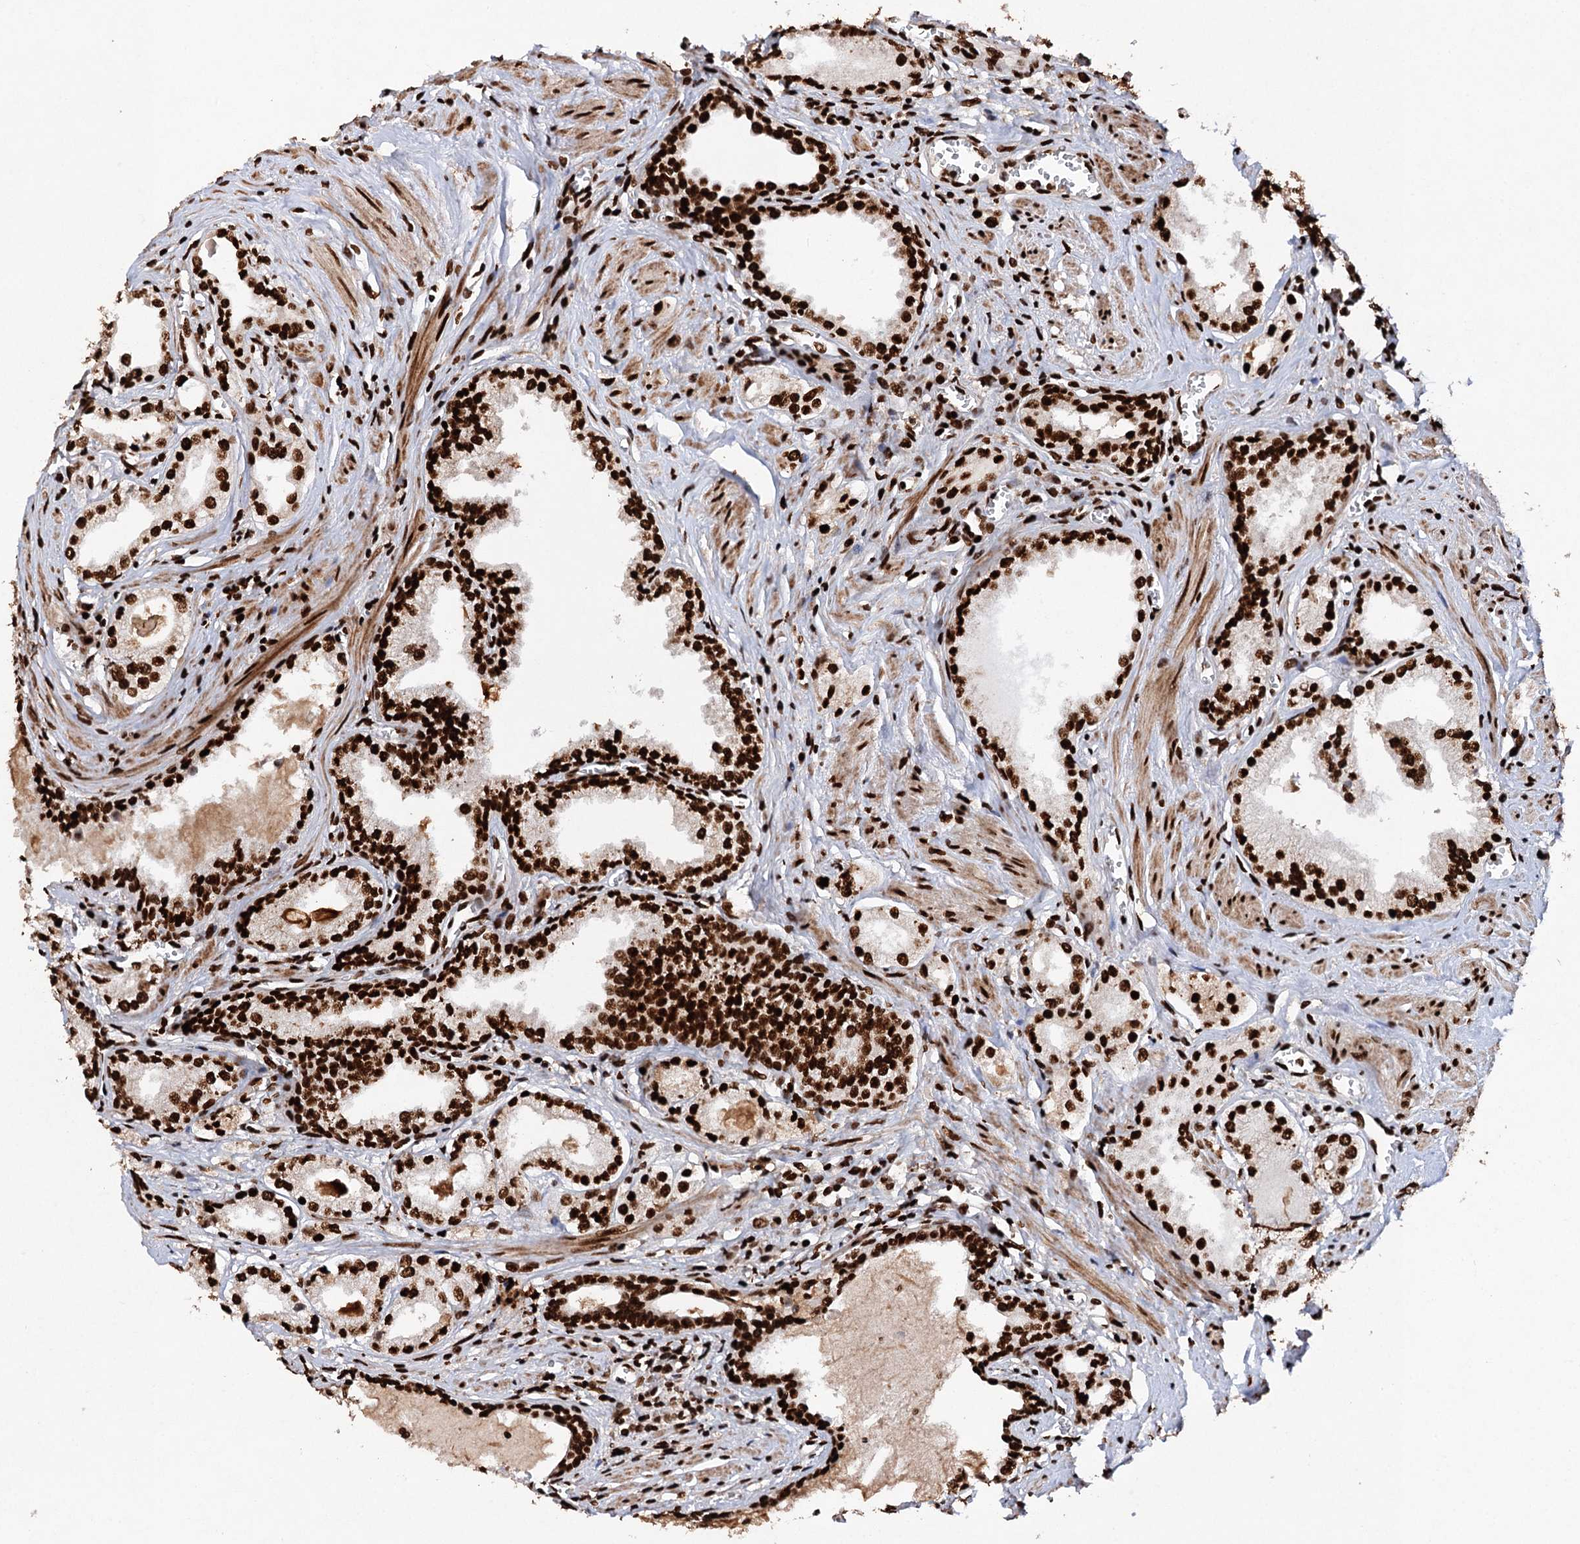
{"staining": {"intensity": "strong", "quantity": ">75%", "location": "nuclear"}, "tissue": "prostate cancer", "cell_type": "Tumor cells", "image_type": "cancer", "snomed": [{"axis": "morphology", "description": "Adenocarcinoma, Low grade"}, {"axis": "topography", "description": "Prostate"}], "caption": "Prostate cancer (adenocarcinoma (low-grade)) stained for a protein (brown) reveals strong nuclear positive staining in about >75% of tumor cells.", "gene": "MATR3", "patient": {"sex": "male", "age": 60}}